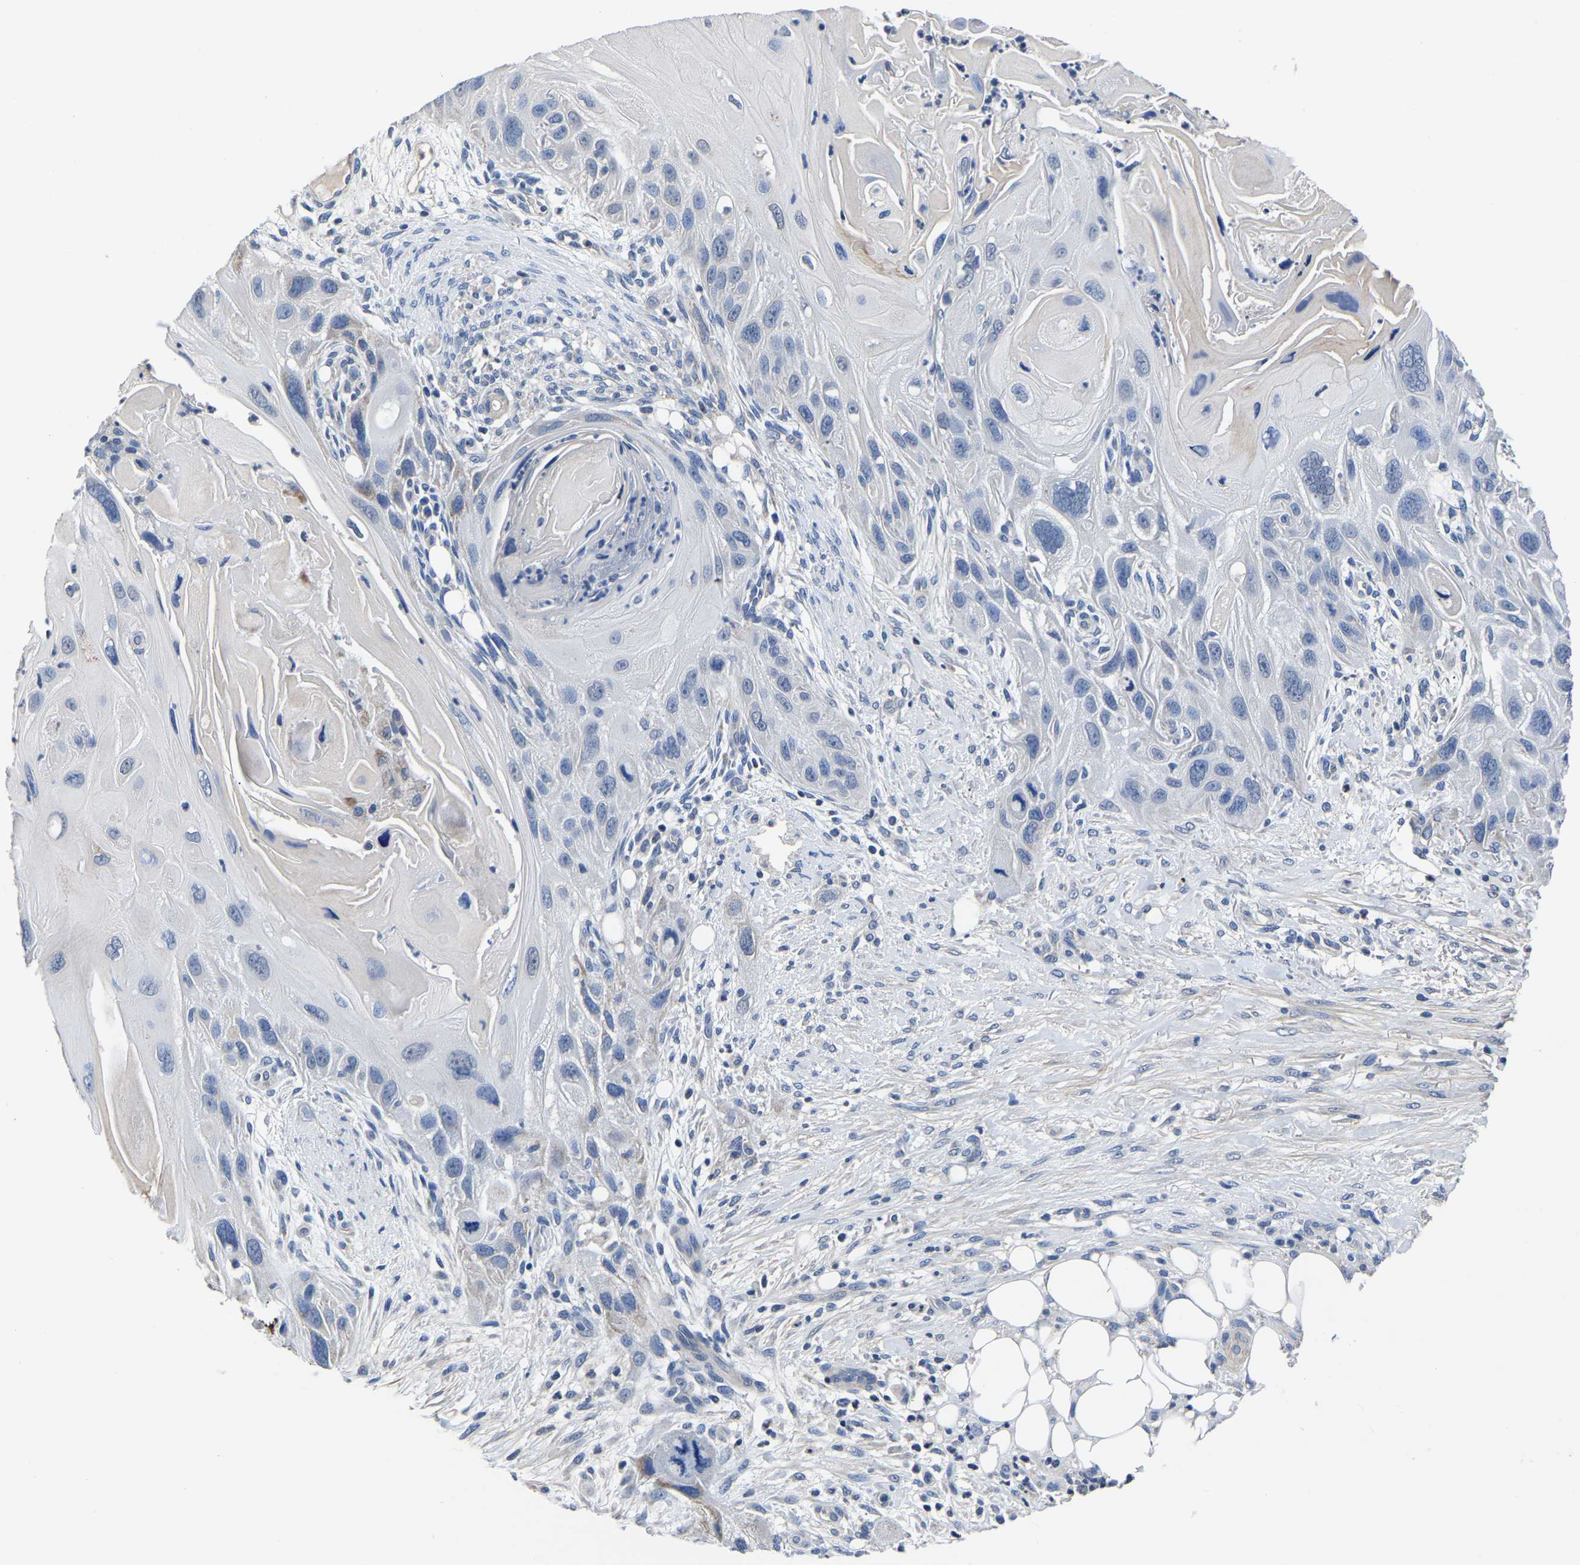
{"staining": {"intensity": "negative", "quantity": "none", "location": "none"}, "tissue": "skin cancer", "cell_type": "Tumor cells", "image_type": "cancer", "snomed": [{"axis": "morphology", "description": "Squamous cell carcinoma, NOS"}, {"axis": "topography", "description": "Skin"}], "caption": "Immunohistochemistry (IHC) photomicrograph of human skin cancer stained for a protein (brown), which demonstrates no expression in tumor cells. Brightfield microscopy of IHC stained with DAB (3,3'-diaminobenzidine) (brown) and hematoxylin (blue), captured at high magnification.", "gene": "FGD5", "patient": {"sex": "female", "age": 77}}